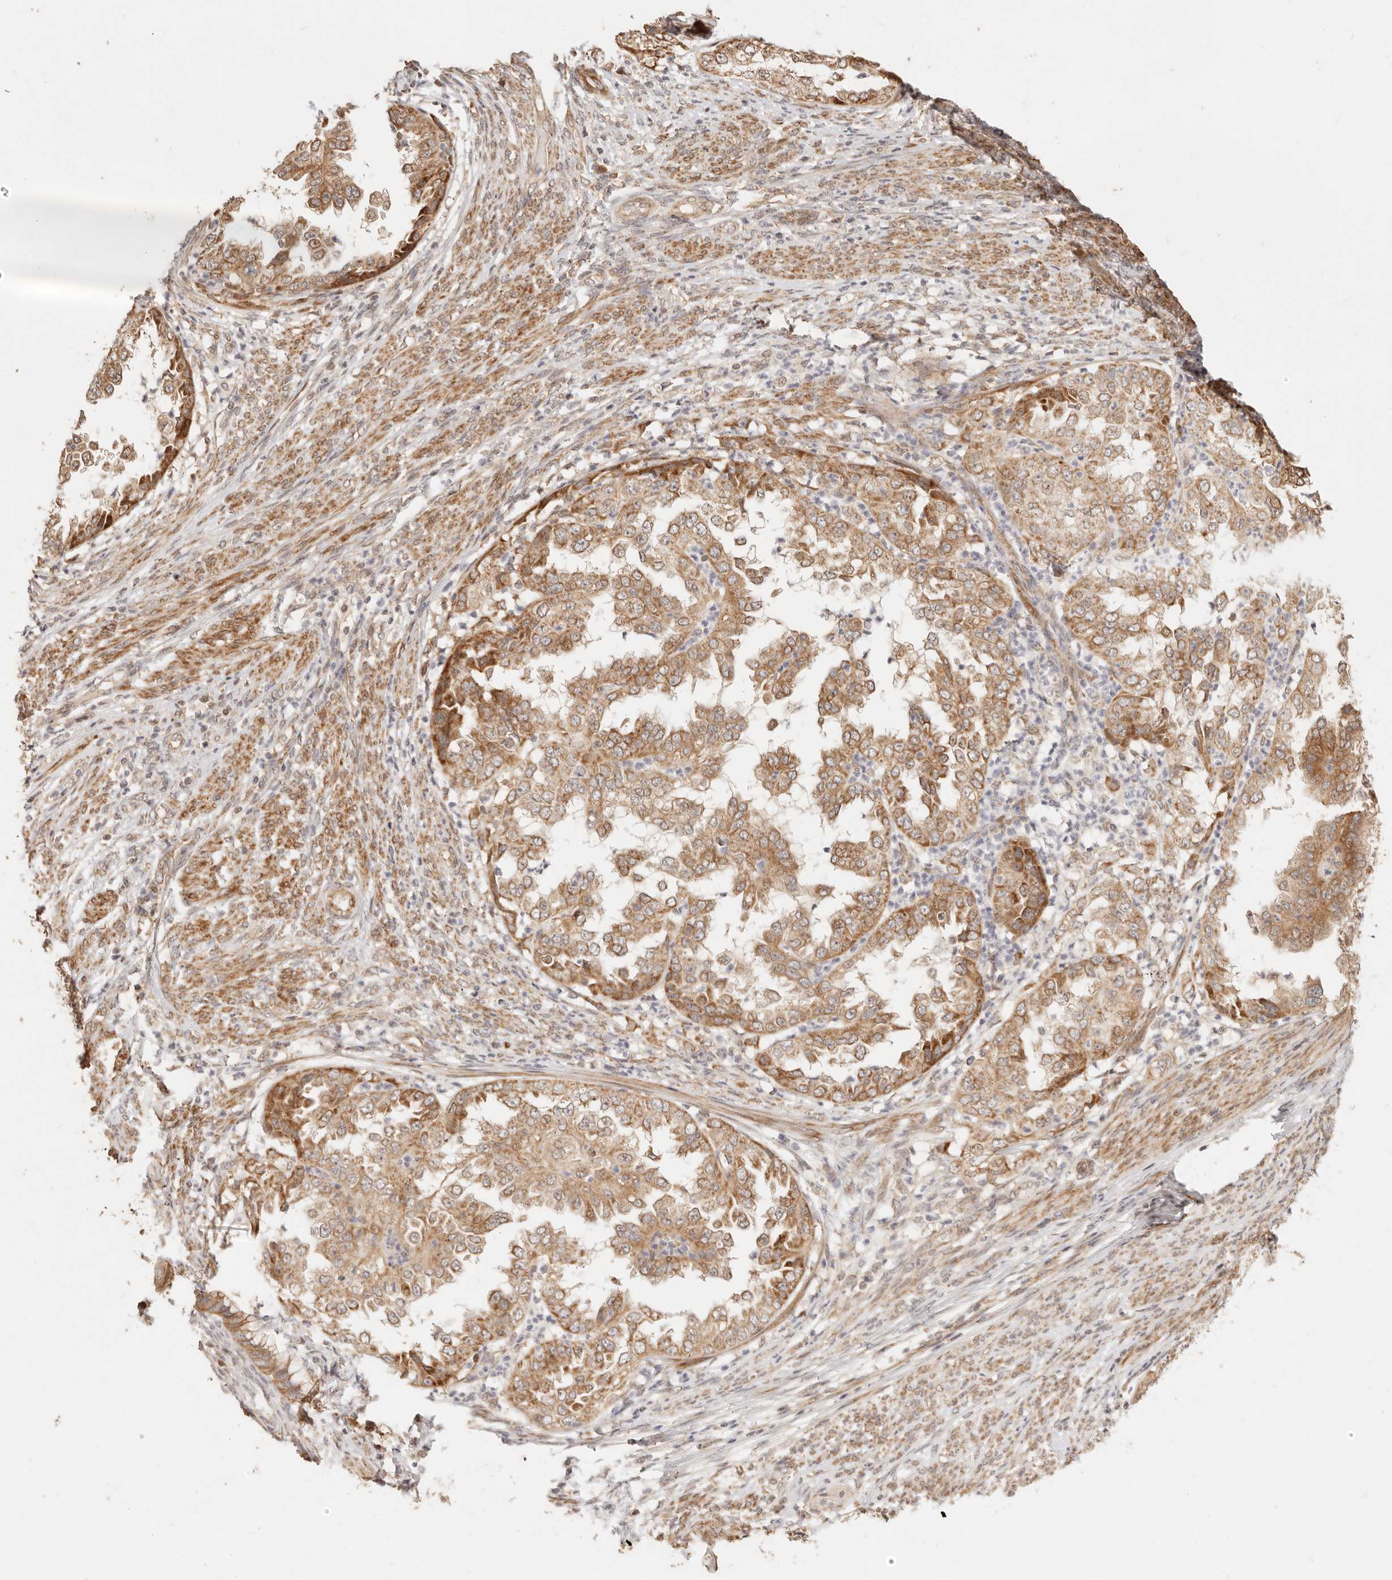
{"staining": {"intensity": "moderate", "quantity": ">75%", "location": "cytoplasmic/membranous"}, "tissue": "endometrial cancer", "cell_type": "Tumor cells", "image_type": "cancer", "snomed": [{"axis": "morphology", "description": "Adenocarcinoma, NOS"}, {"axis": "topography", "description": "Endometrium"}], "caption": "IHC of human endometrial adenocarcinoma reveals medium levels of moderate cytoplasmic/membranous staining in about >75% of tumor cells.", "gene": "TIMM17A", "patient": {"sex": "female", "age": 85}}